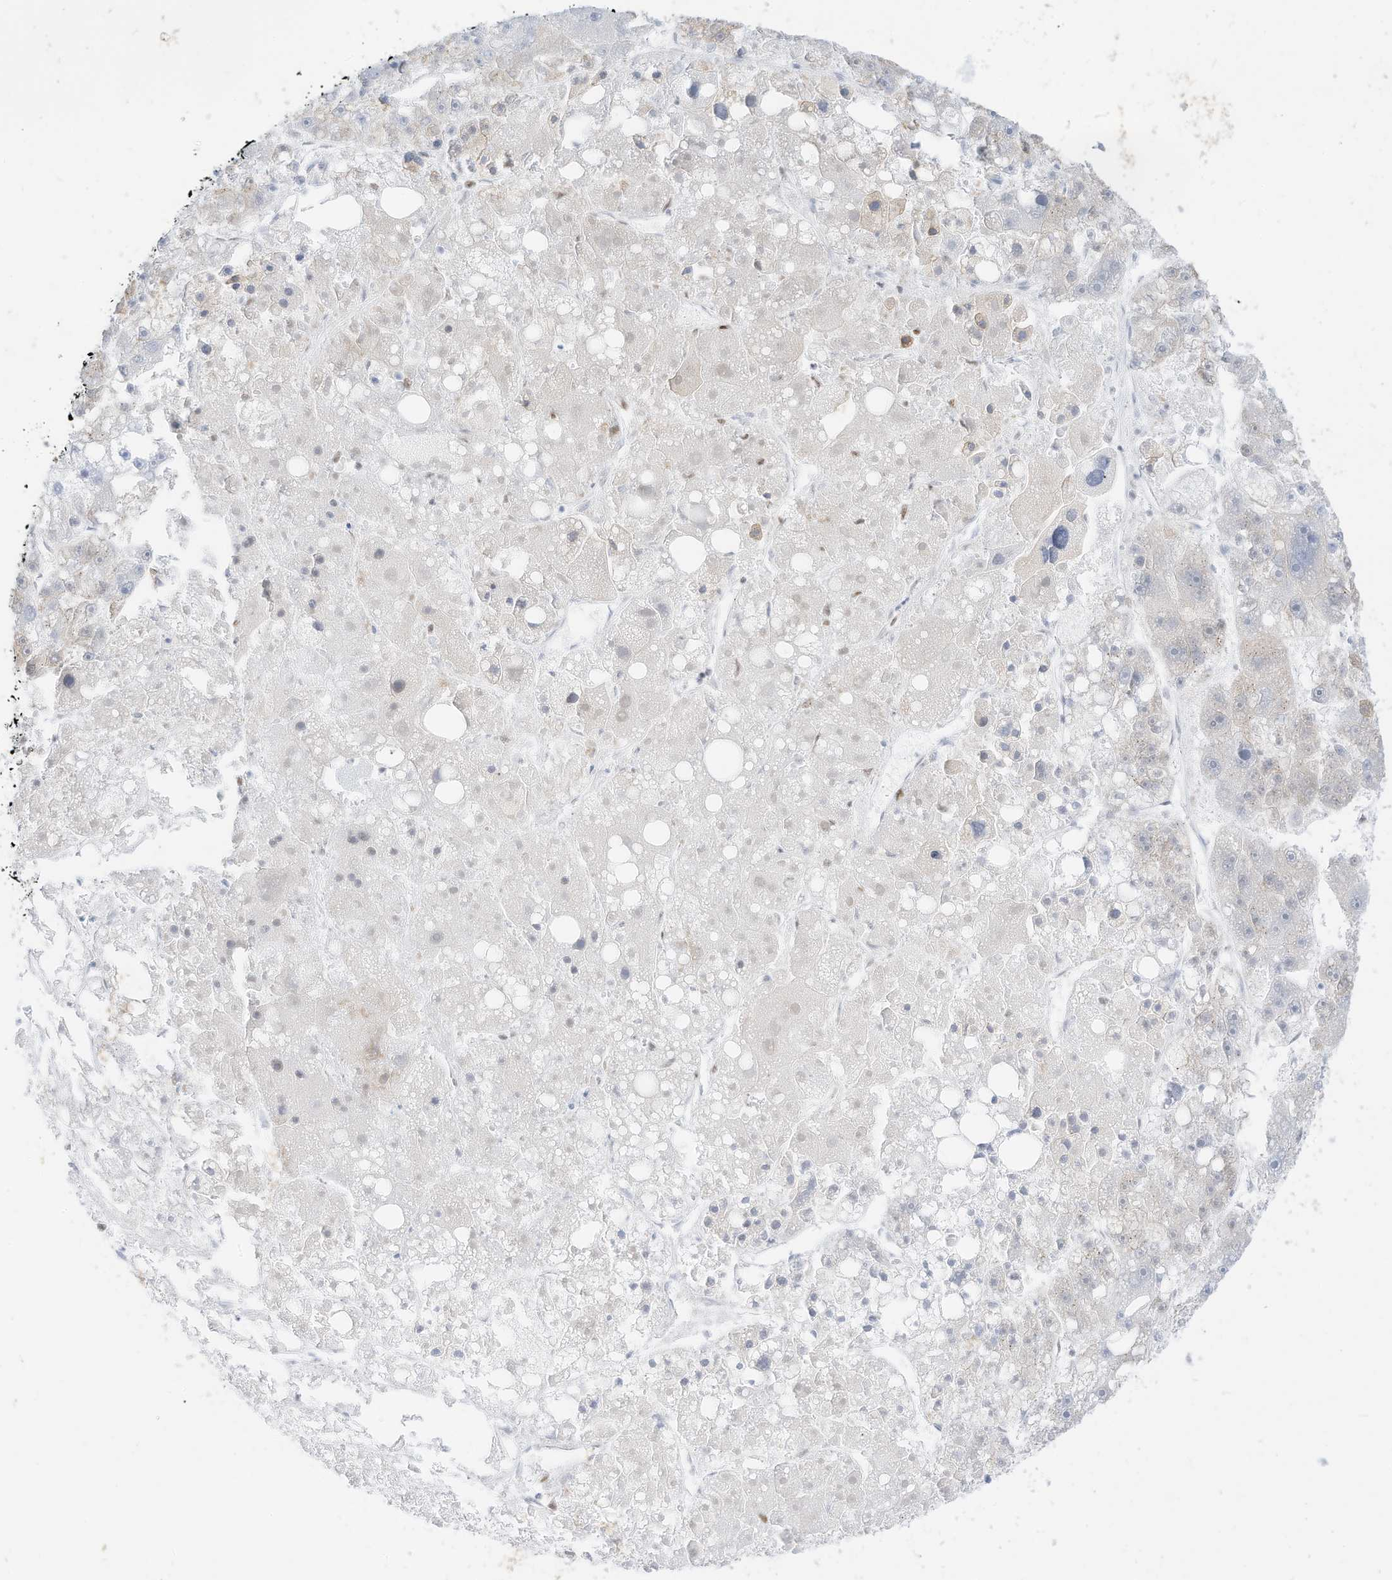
{"staining": {"intensity": "weak", "quantity": "<25%", "location": "nuclear"}, "tissue": "liver cancer", "cell_type": "Tumor cells", "image_type": "cancer", "snomed": [{"axis": "morphology", "description": "Carcinoma, Hepatocellular, NOS"}, {"axis": "topography", "description": "Liver"}], "caption": "Immunohistochemistry (IHC) image of liver cancer (hepatocellular carcinoma) stained for a protein (brown), which shows no expression in tumor cells.", "gene": "SMARCA2", "patient": {"sex": "female", "age": 61}}